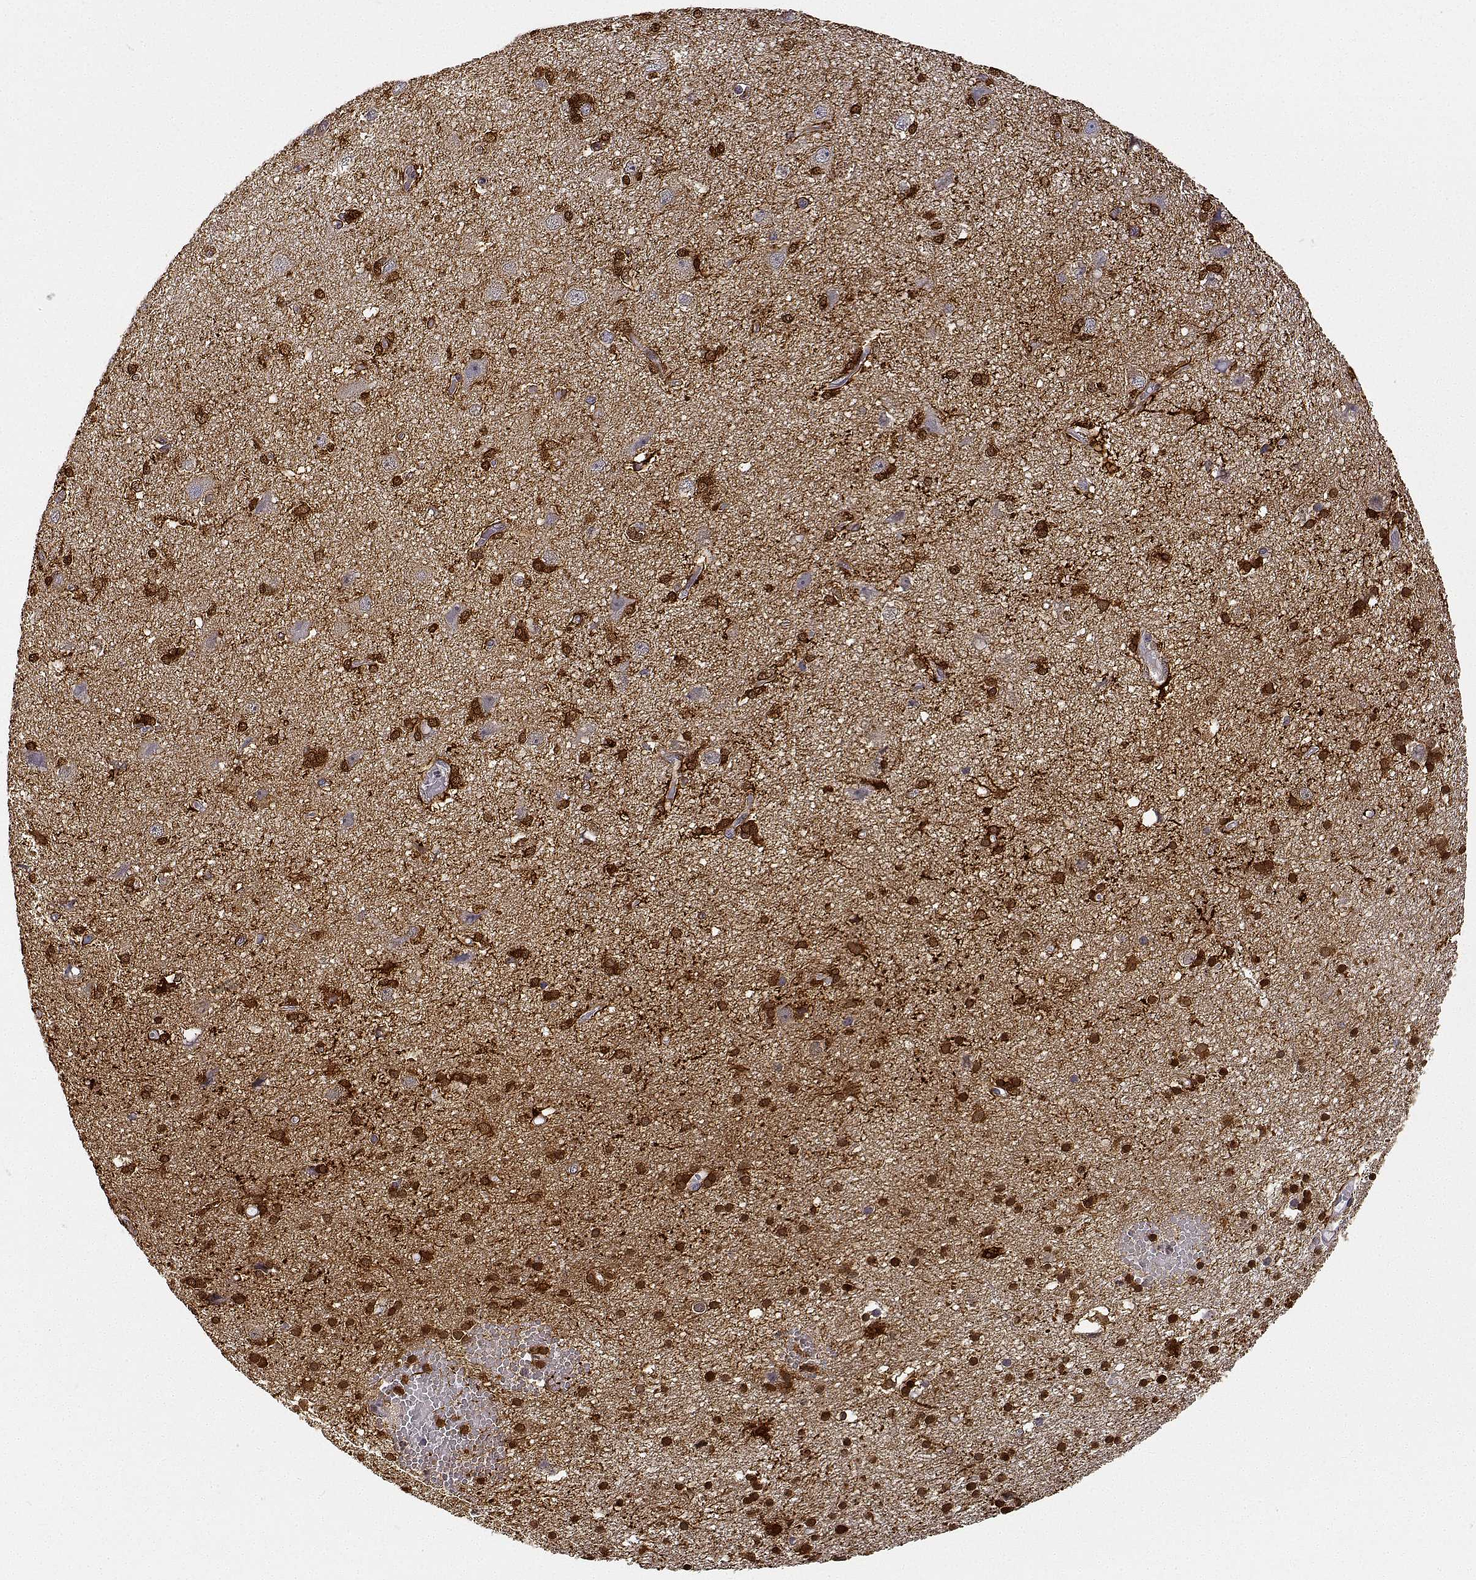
{"staining": {"intensity": "negative", "quantity": "none", "location": "none"}, "tissue": "cerebral cortex", "cell_type": "Endothelial cells", "image_type": "normal", "snomed": [{"axis": "morphology", "description": "Normal tissue, NOS"}, {"axis": "morphology", "description": "Glioma, malignant, High grade"}, {"axis": "topography", "description": "Cerebral cortex"}], "caption": "Photomicrograph shows no significant protein positivity in endothelial cells of normal cerebral cortex. Nuclei are stained in blue.", "gene": "PHGDH", "patient": {"sex": "male", "age": 71}}